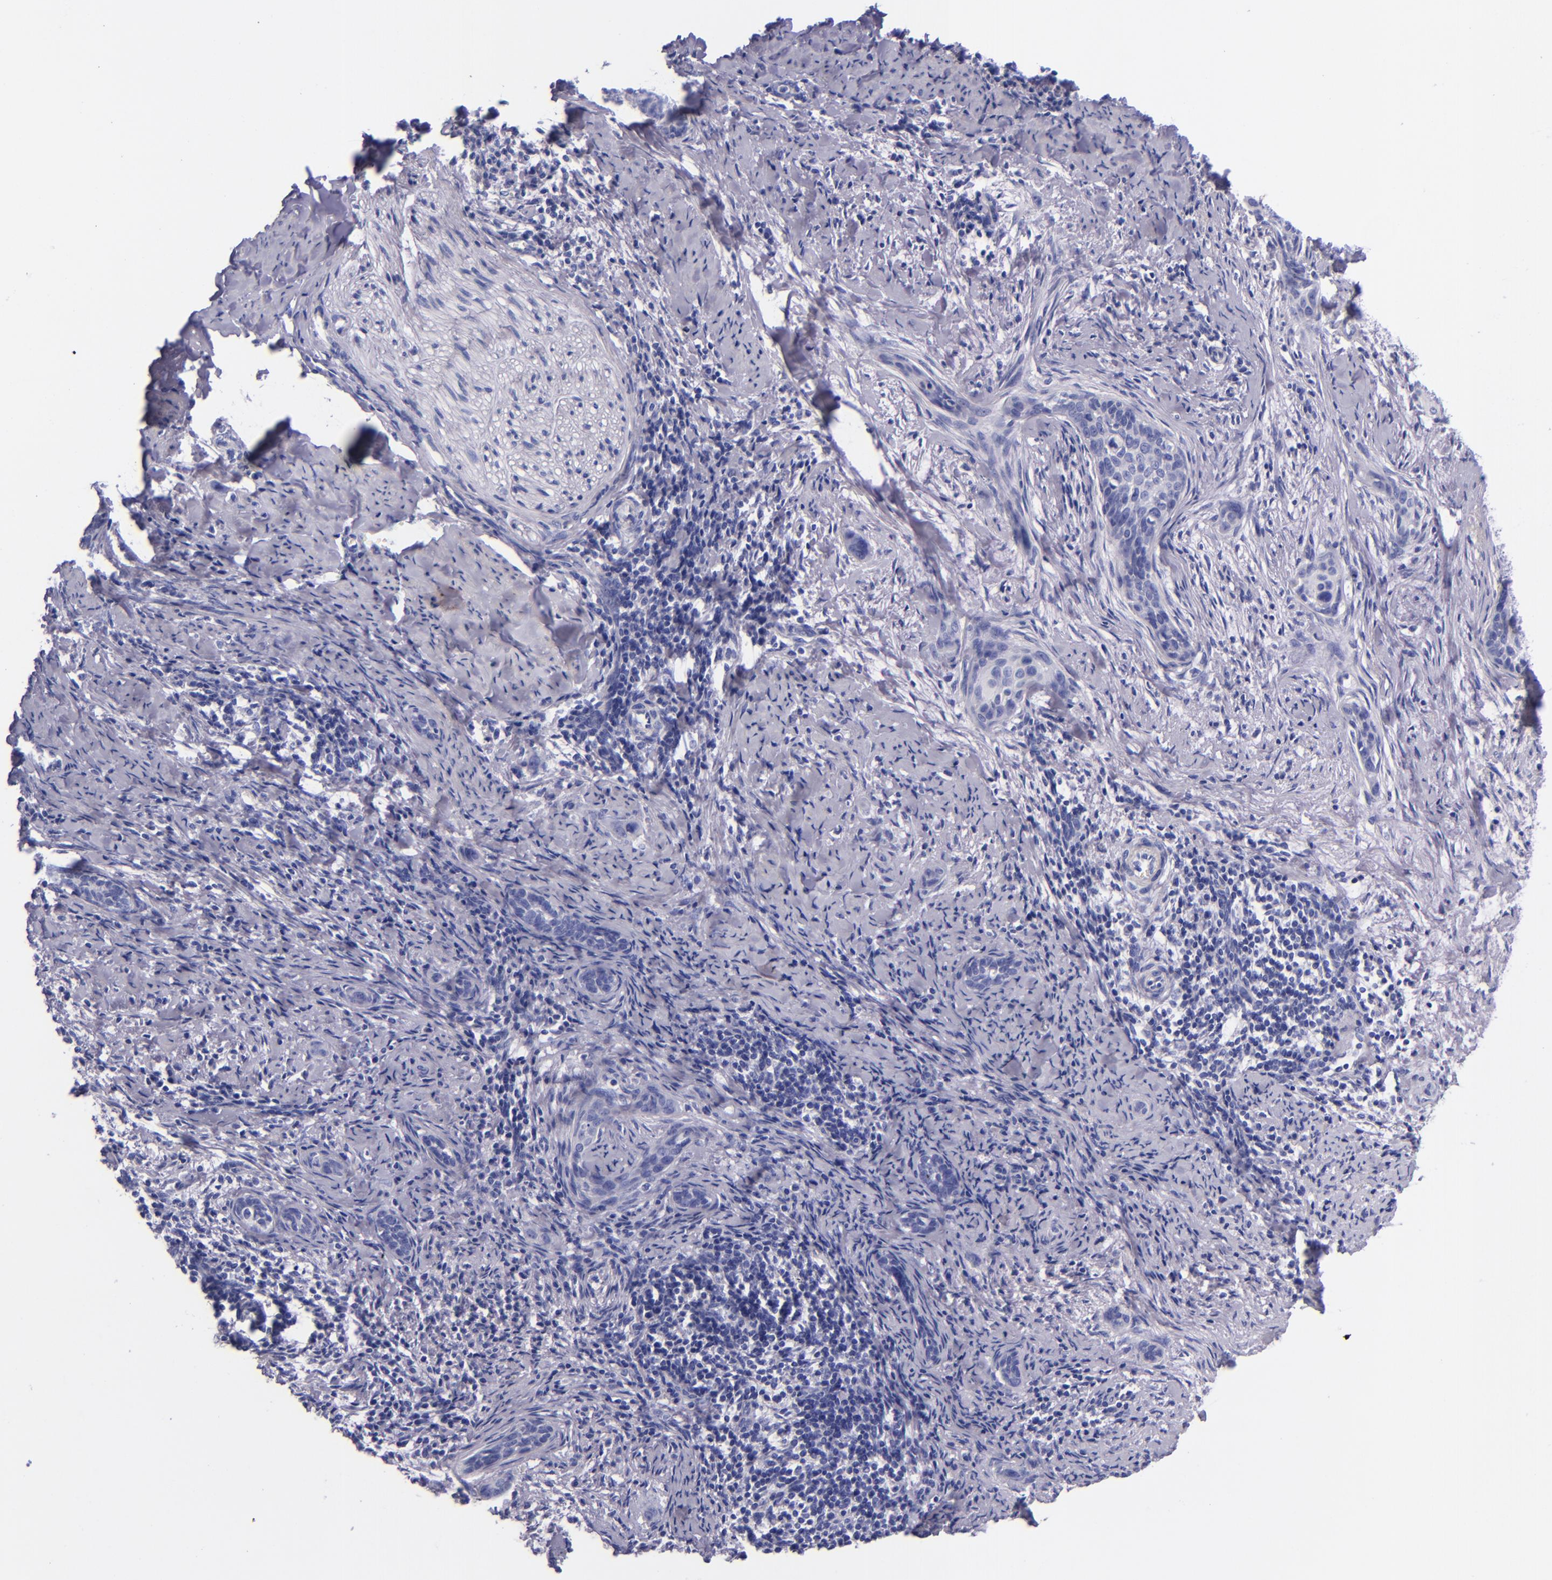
{"staining": {"intensity": "negative", "quantity": "none", "location": "none"}, "tissue": "cervical cancer", "cell_type": "Tumor cells", "image_type": "cancer", "snomed": [{"axis": "morphology", "description": "Squamous cell carcinoma, NOS"}, {"axis": "topography", "description": "Cervix"}], "caption": "There is no significant positivity in tumor cells of cervical cancer (squamous cell carcinoma). (DAB immunohistochemistry (IHC) visualized using brightfield microscopy, high magnification).", "gene": "LAG3", "patient": {"sex": "female", "age": 33}}